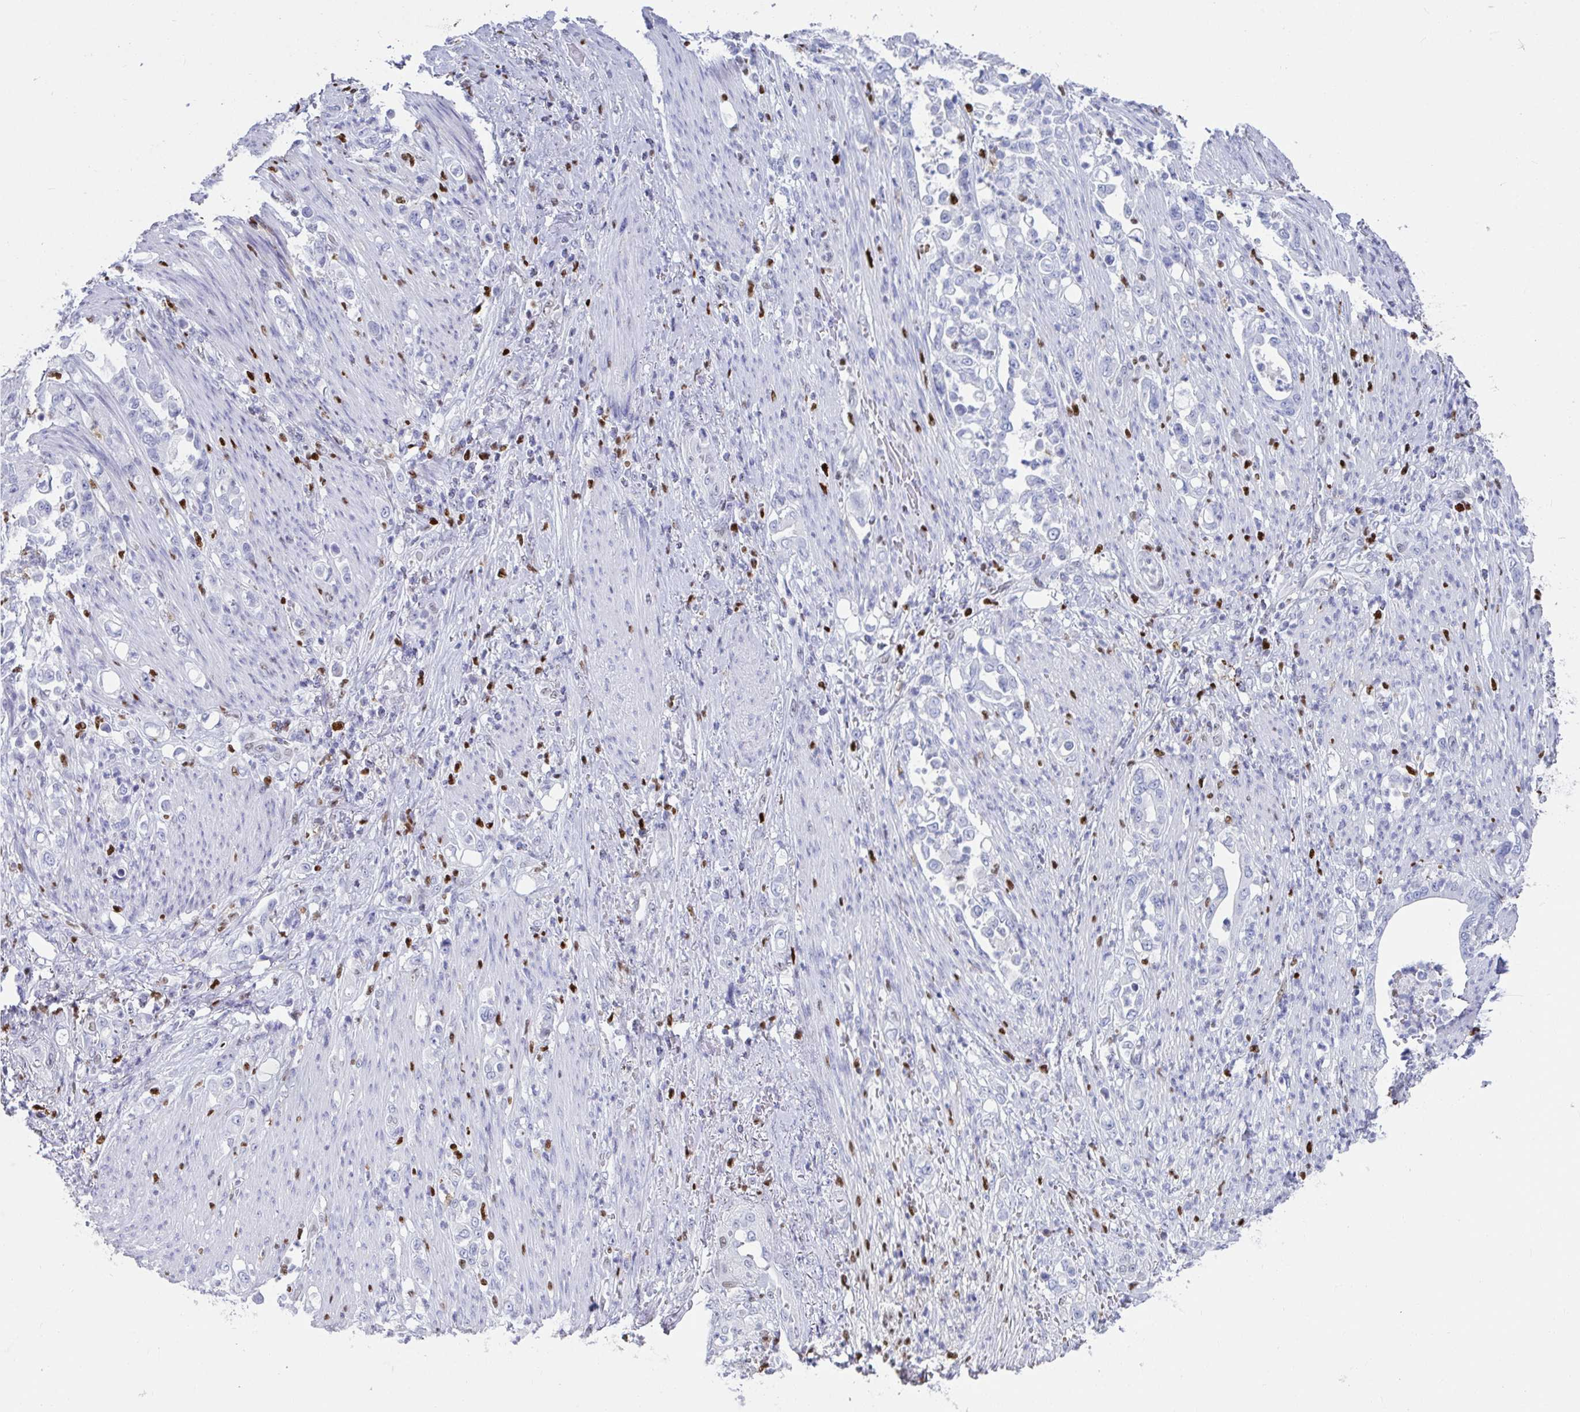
{"staining": {"intensity": "negative", "quantity": "none", "location": "none"}, "tissue": "stomach cancer", "cell_type": "Tumor cells", "image_type": "cancer", "snomed": [{"axis": "morphology", "description": "Normal tissue, NOS"}, {"axis": "morphology", "description": "Adenocarcinoma, NOS"}, {"axis": "topography", "description": "Stomach"}], "caption": "This is an immunohistochemistry image of human stomach cancer. There is no positivity in tumor cells.", "gene": "ZNF586", "patient": {"sex": "female", "age": 79}}